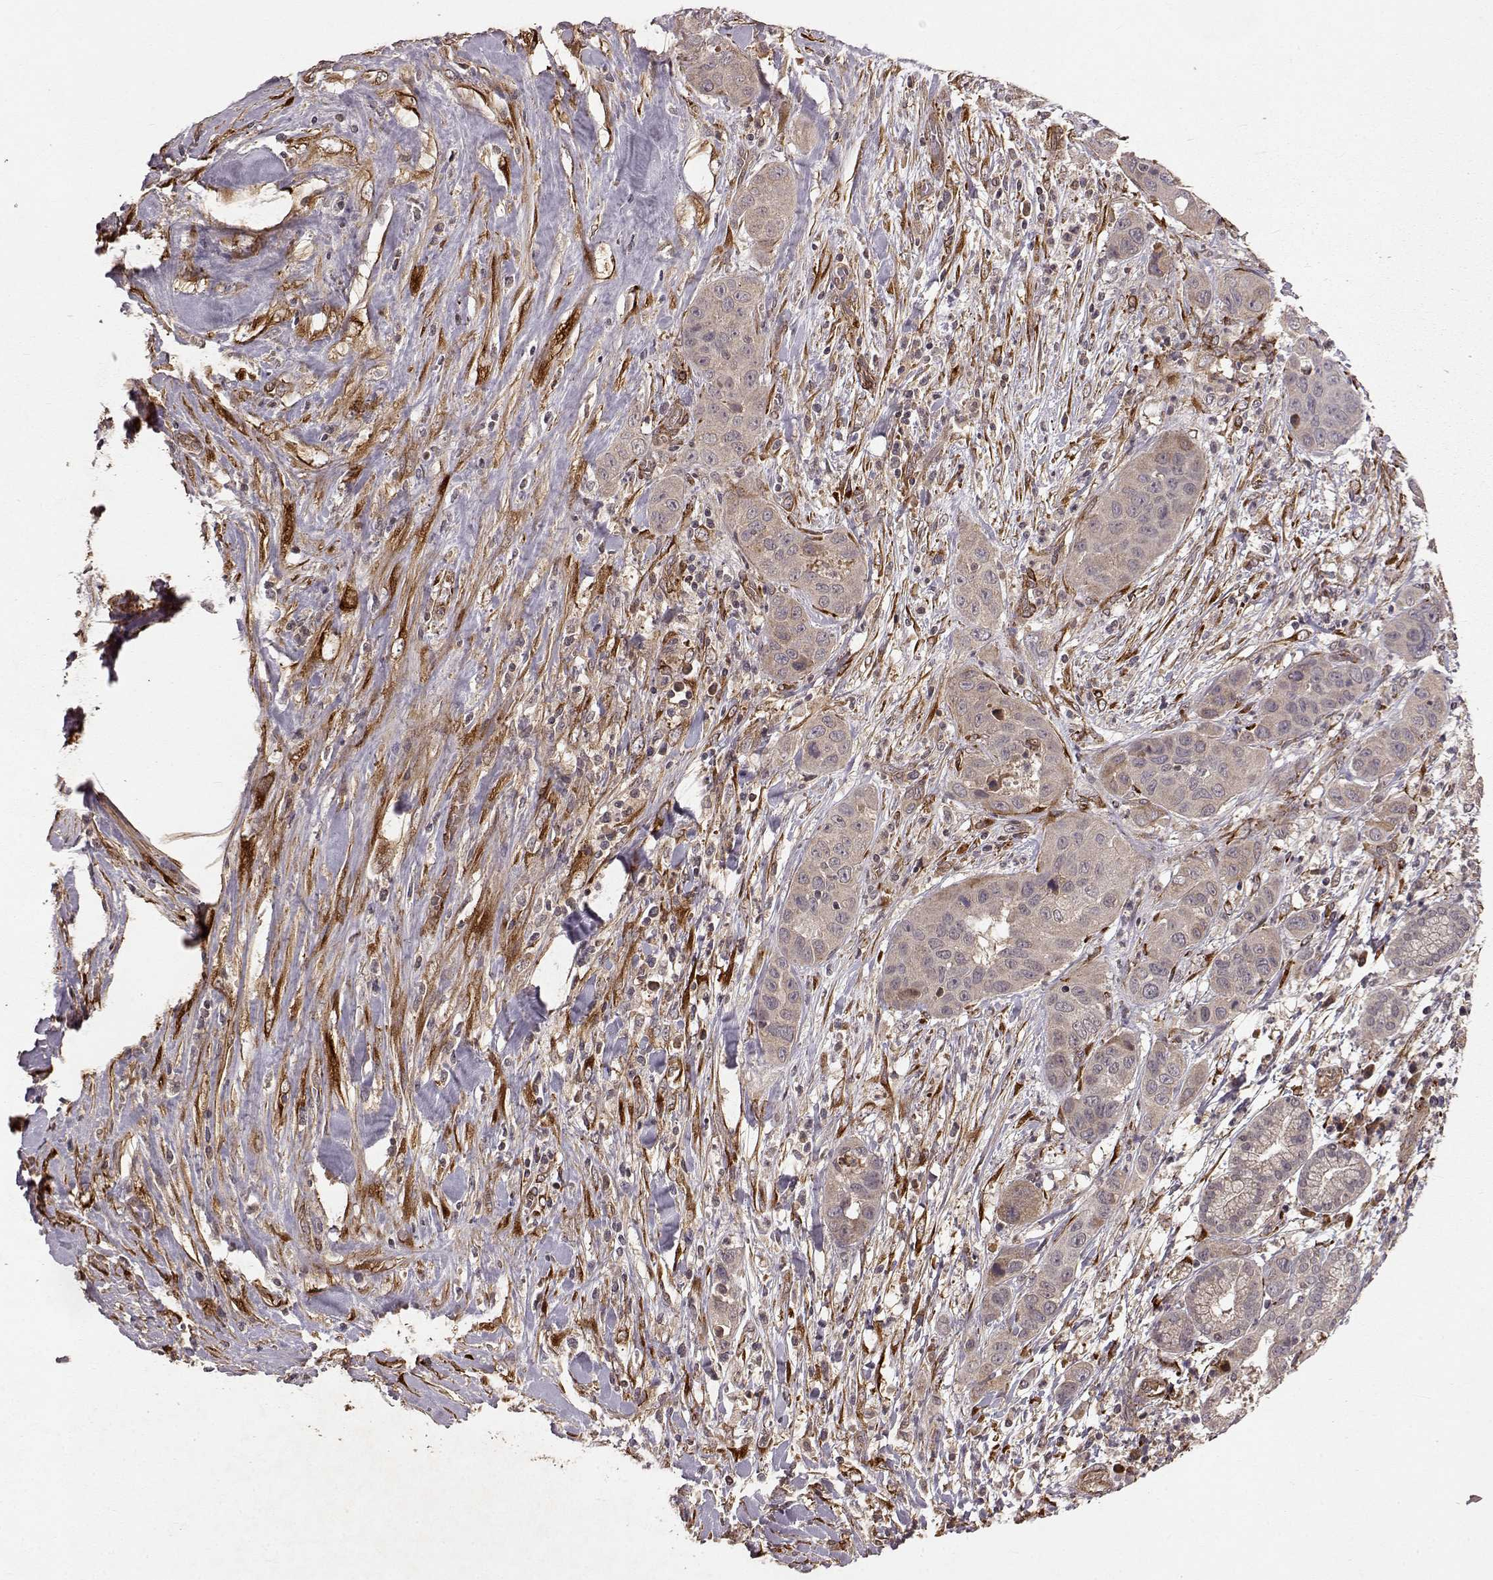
{"staining": {"intensity": "weak", "quantity": "<25%", "location": "cytoplasmic/membranous"}, "tissue": "liver cancer", "cell_type": "Tumor cells", "image_type": "cancer", "snomed": [{"axis": "morphology", "description": "Cholangiocarcinoma"}, {"axis": "topography", "description": "Liver"}], "caption": "This is a histopathology image of immunohistochemistry staining of liver cancer, which shows no staining in tumor cells.", "gene": "FSTL1", "patient": {"sex": "female", "age": 52}}